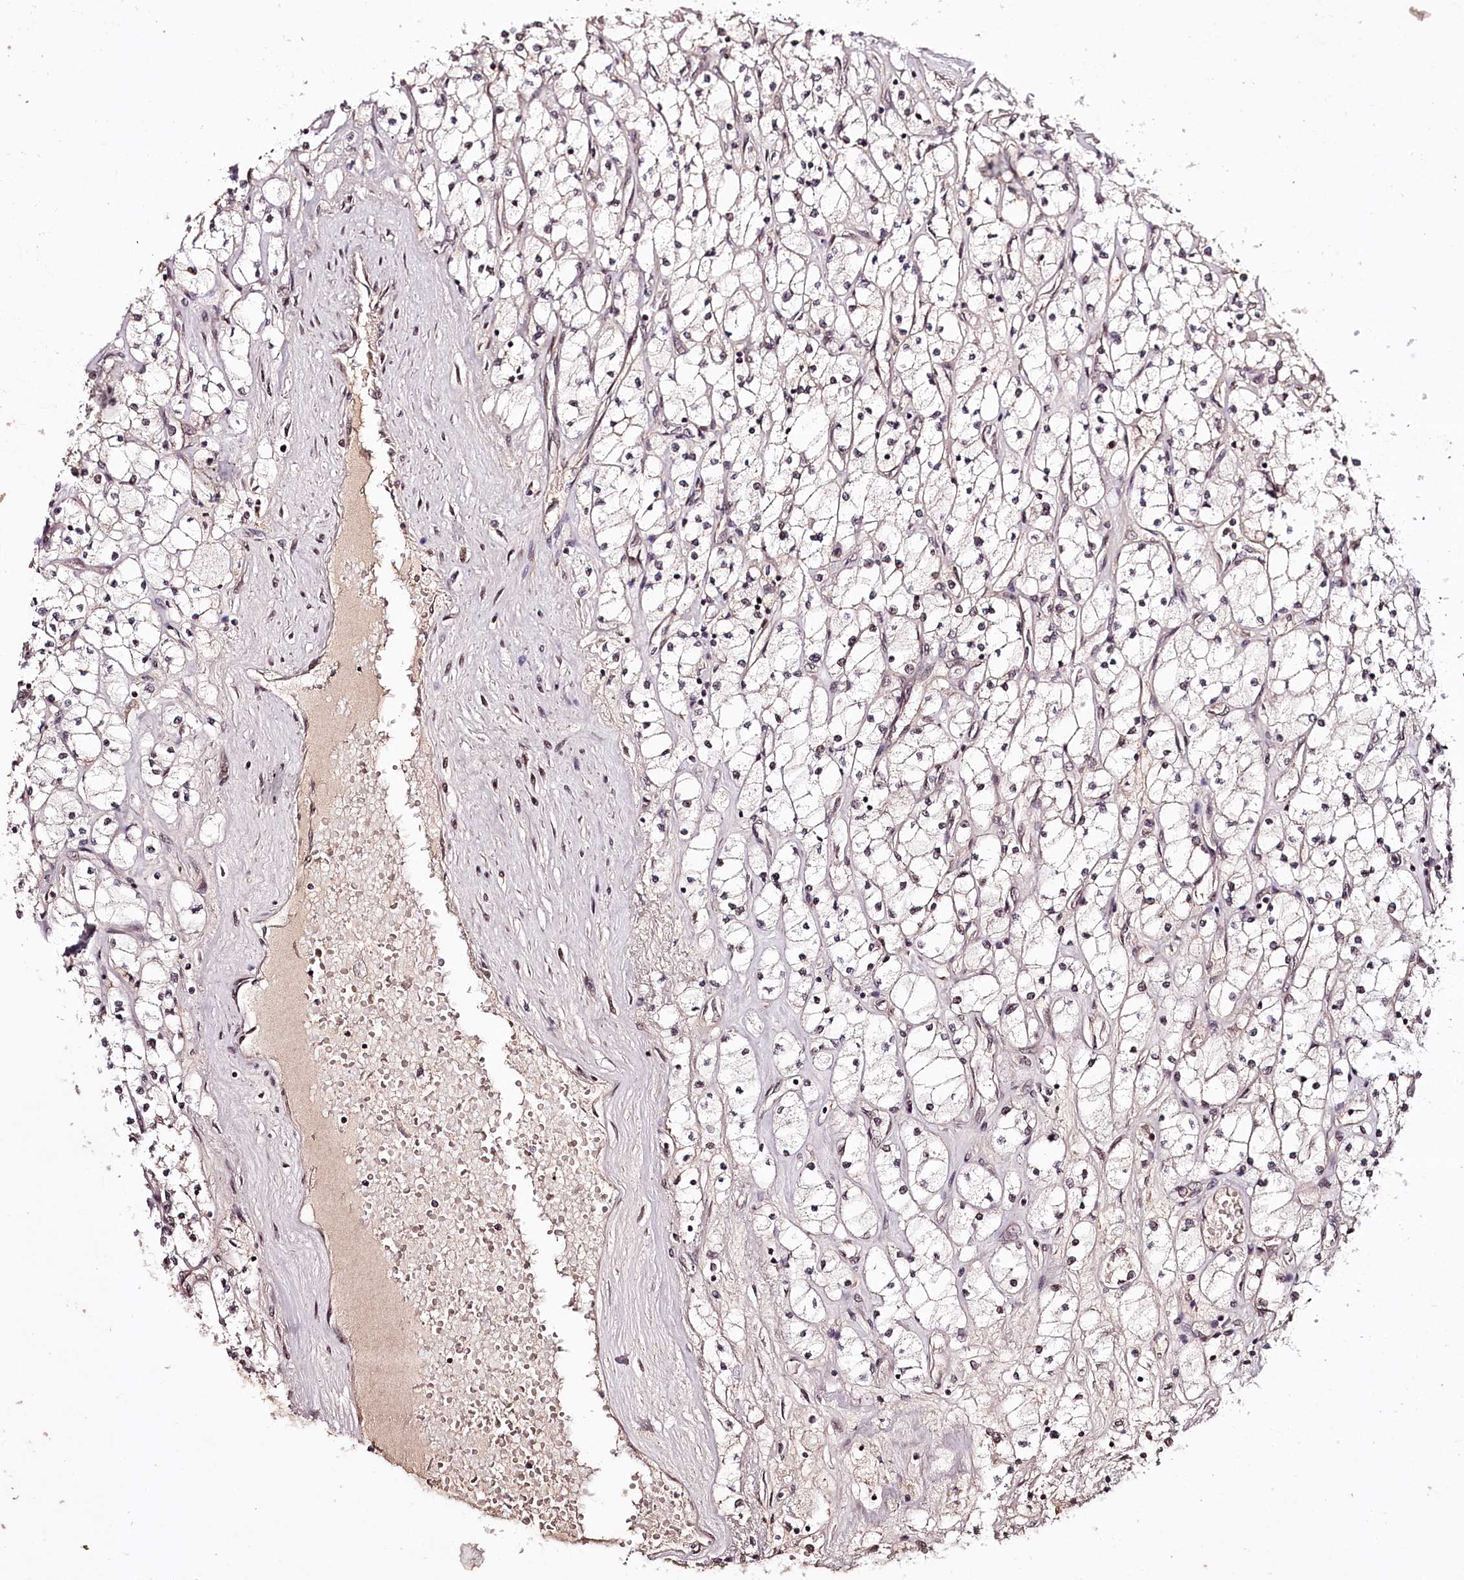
{"staining": {"intensity": "weak", "quantity": "<25%", "location": "nuclear"}, "tissue": "renal cancer", "cell_type": "Tumor cells", "image_type": "cancer", "snomed": [{"axis": "morphology", "description": "Adenocarcinoma, NOS"}, {"axis": "topography", "description": "Kidney"}], "caption": "DAB (3,3'-diaminobenzidine) immunohistochemical staining of renal cancer demonstrates no significant expression in tumor cells. (DAB IHC with hematoxylin counter stain).", "gene": "TTC33", "patient": {"sex": "male", "age": 80}}